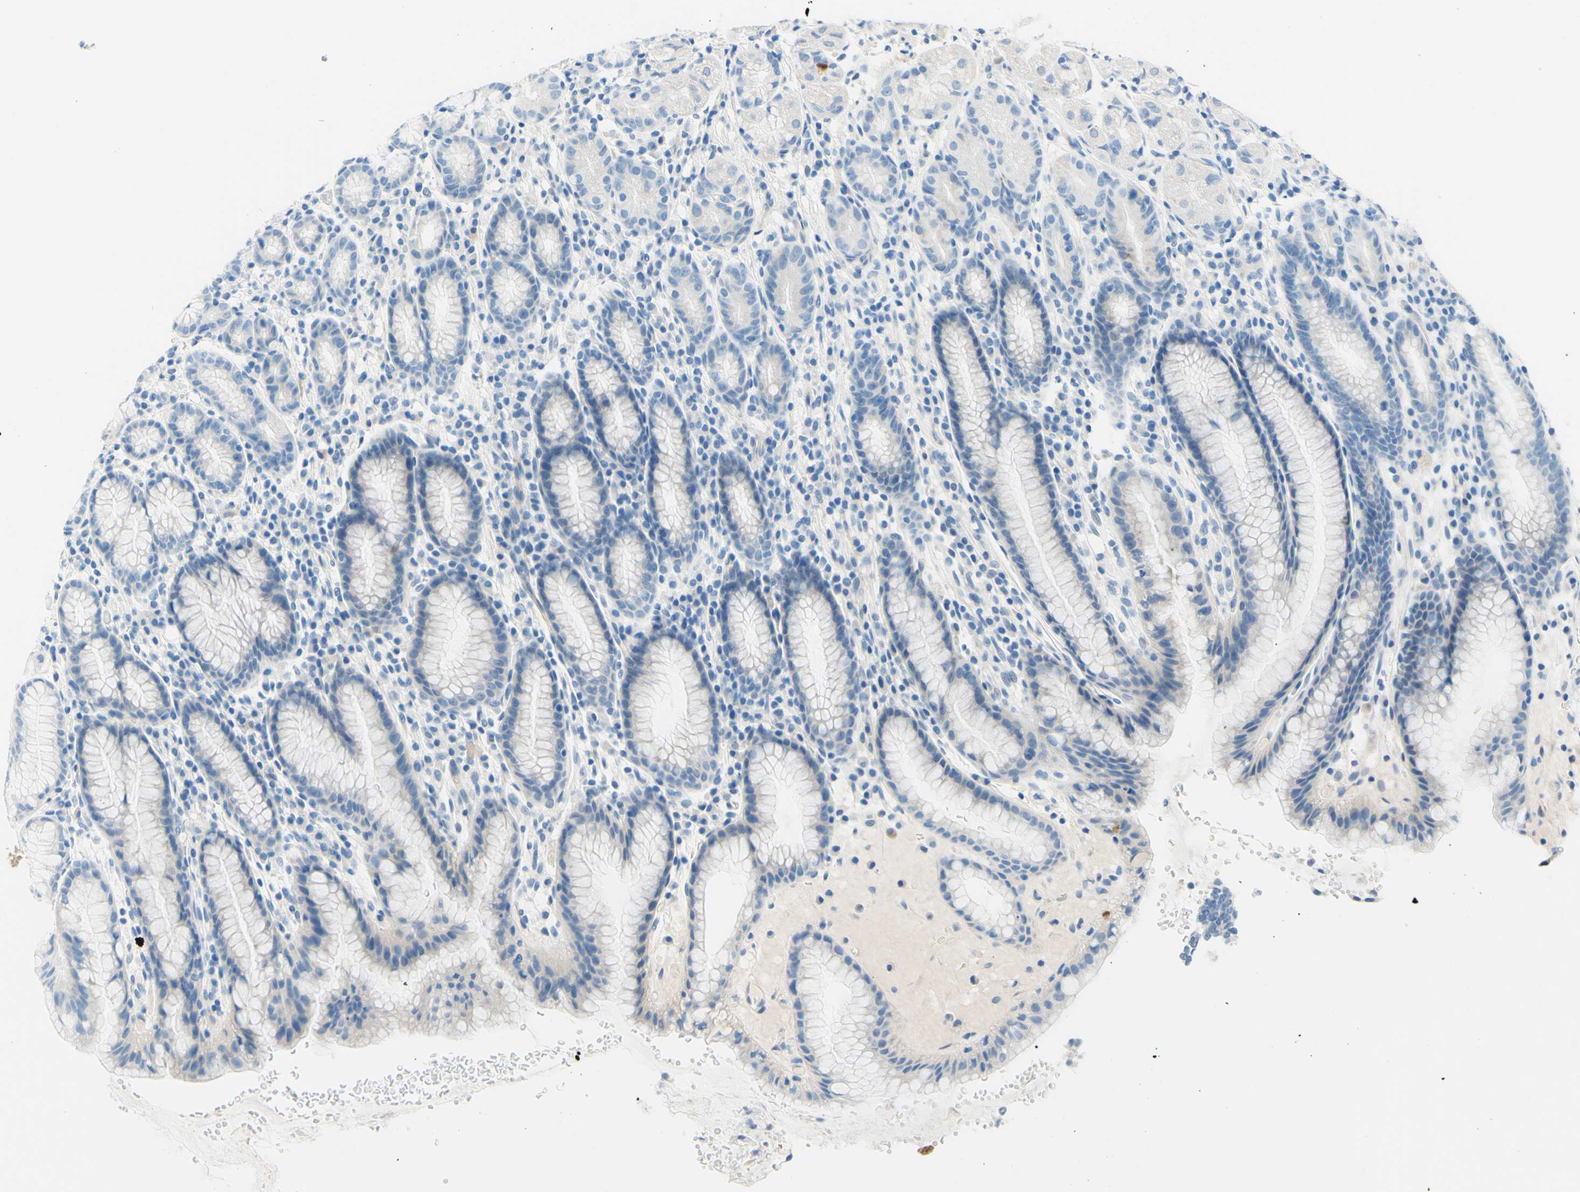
{"staining": {"intensity": "weak", "quantity": "<25%", "location": "cytoplasmic/membranous"}, "tissue": "stomach", "cell_type": "Glandular cells", "image_type": "normal", "snomed": [{"axis": "morphology", "description": "Normal tissue, NOS"}, {"axis": "topography", "description": "Stomach, lower"}], "caption": "A high-resolution micrograph shows IHC staining of unremarkable stomach, which exhibits no significant positivity in glandular cells. Brightfield microscopy of immunohistochemistry (IHC) stained with DAB (brown) and hematoxylin (blue), captured at high magnification.", "gene": "PASD1", "patient": {"sex": "male", "age": 52}}